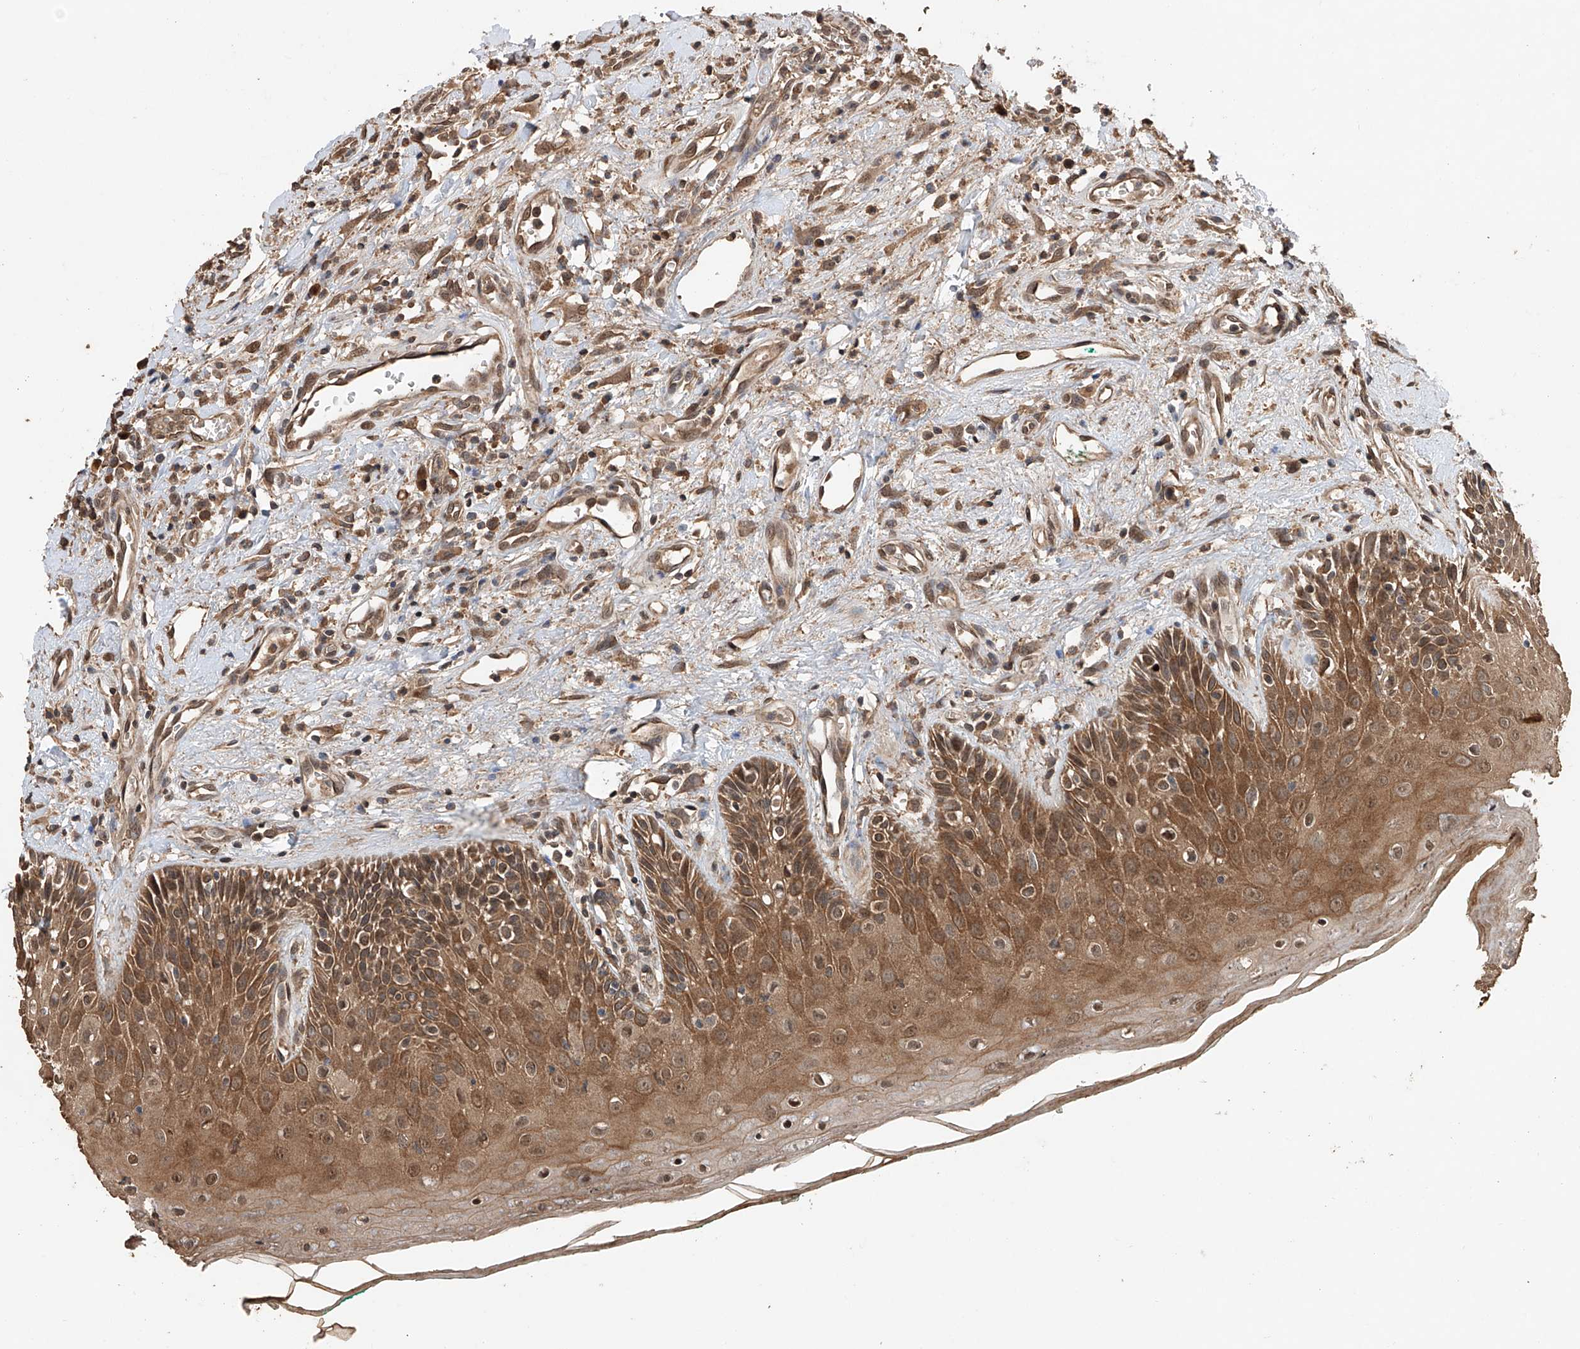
{"staining": {"intensity": "moderate", "quantity": ">75%", "location": "cytoplasmic/membranous"}, "tissue": "oral mucosa", "cell_type": "Squamous epithelial cells", "image_type": "normal", "snomed": [{"axis": "morphology", "description": "Normal tissue, NOS"}, {"axis": "topography", "description": "Oral tissue"}], "caption": "Squamous epithelial cells demonstrate medium levels of moderate cytoplasmic/membranous positivity in approximately >75% of cells in unremarkable human oral mucosa.", "gene": "FAM135A", "patient": {"sex": "female", "age": 70}}